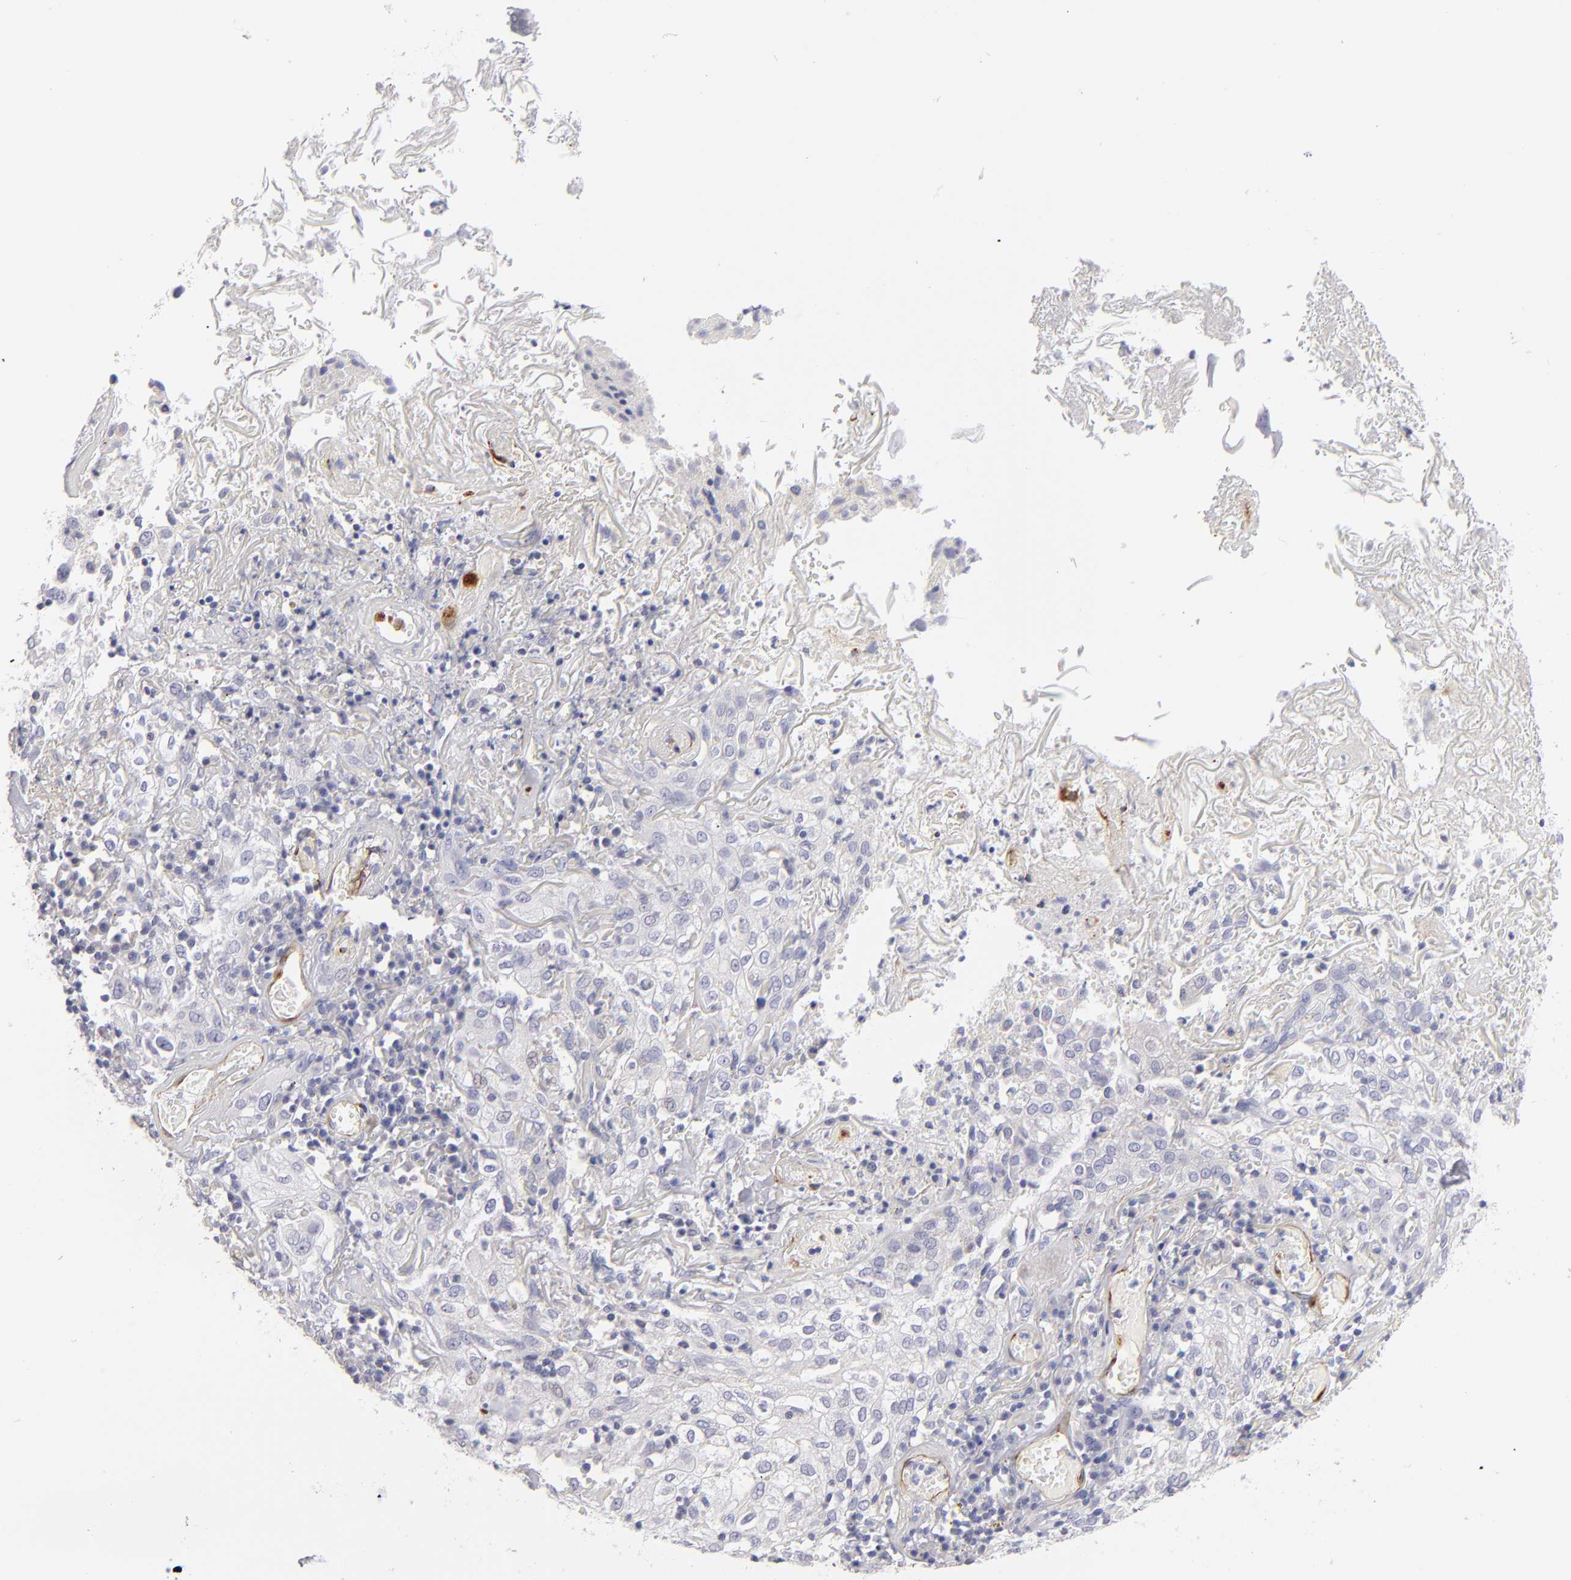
{"staining": {"intensity": "negative", "quantity": "none", "location": "none"}, "tissue": "skin cancer", "cell_type": "Tumor cells", "image_type": "cancer", "snomed": [{"axis": "morphology", "description": "Squamous cell carcinoma, NOS"}, {"axis": "topography", "description": "Skin"}], "caption": "A micrograph of squamous cell carcinoma (skin) stained for a protein demonstrates no brown staining in tumor cells.", "gene": "PLVAP", "patient": {"sex": "male", "age": 65}}